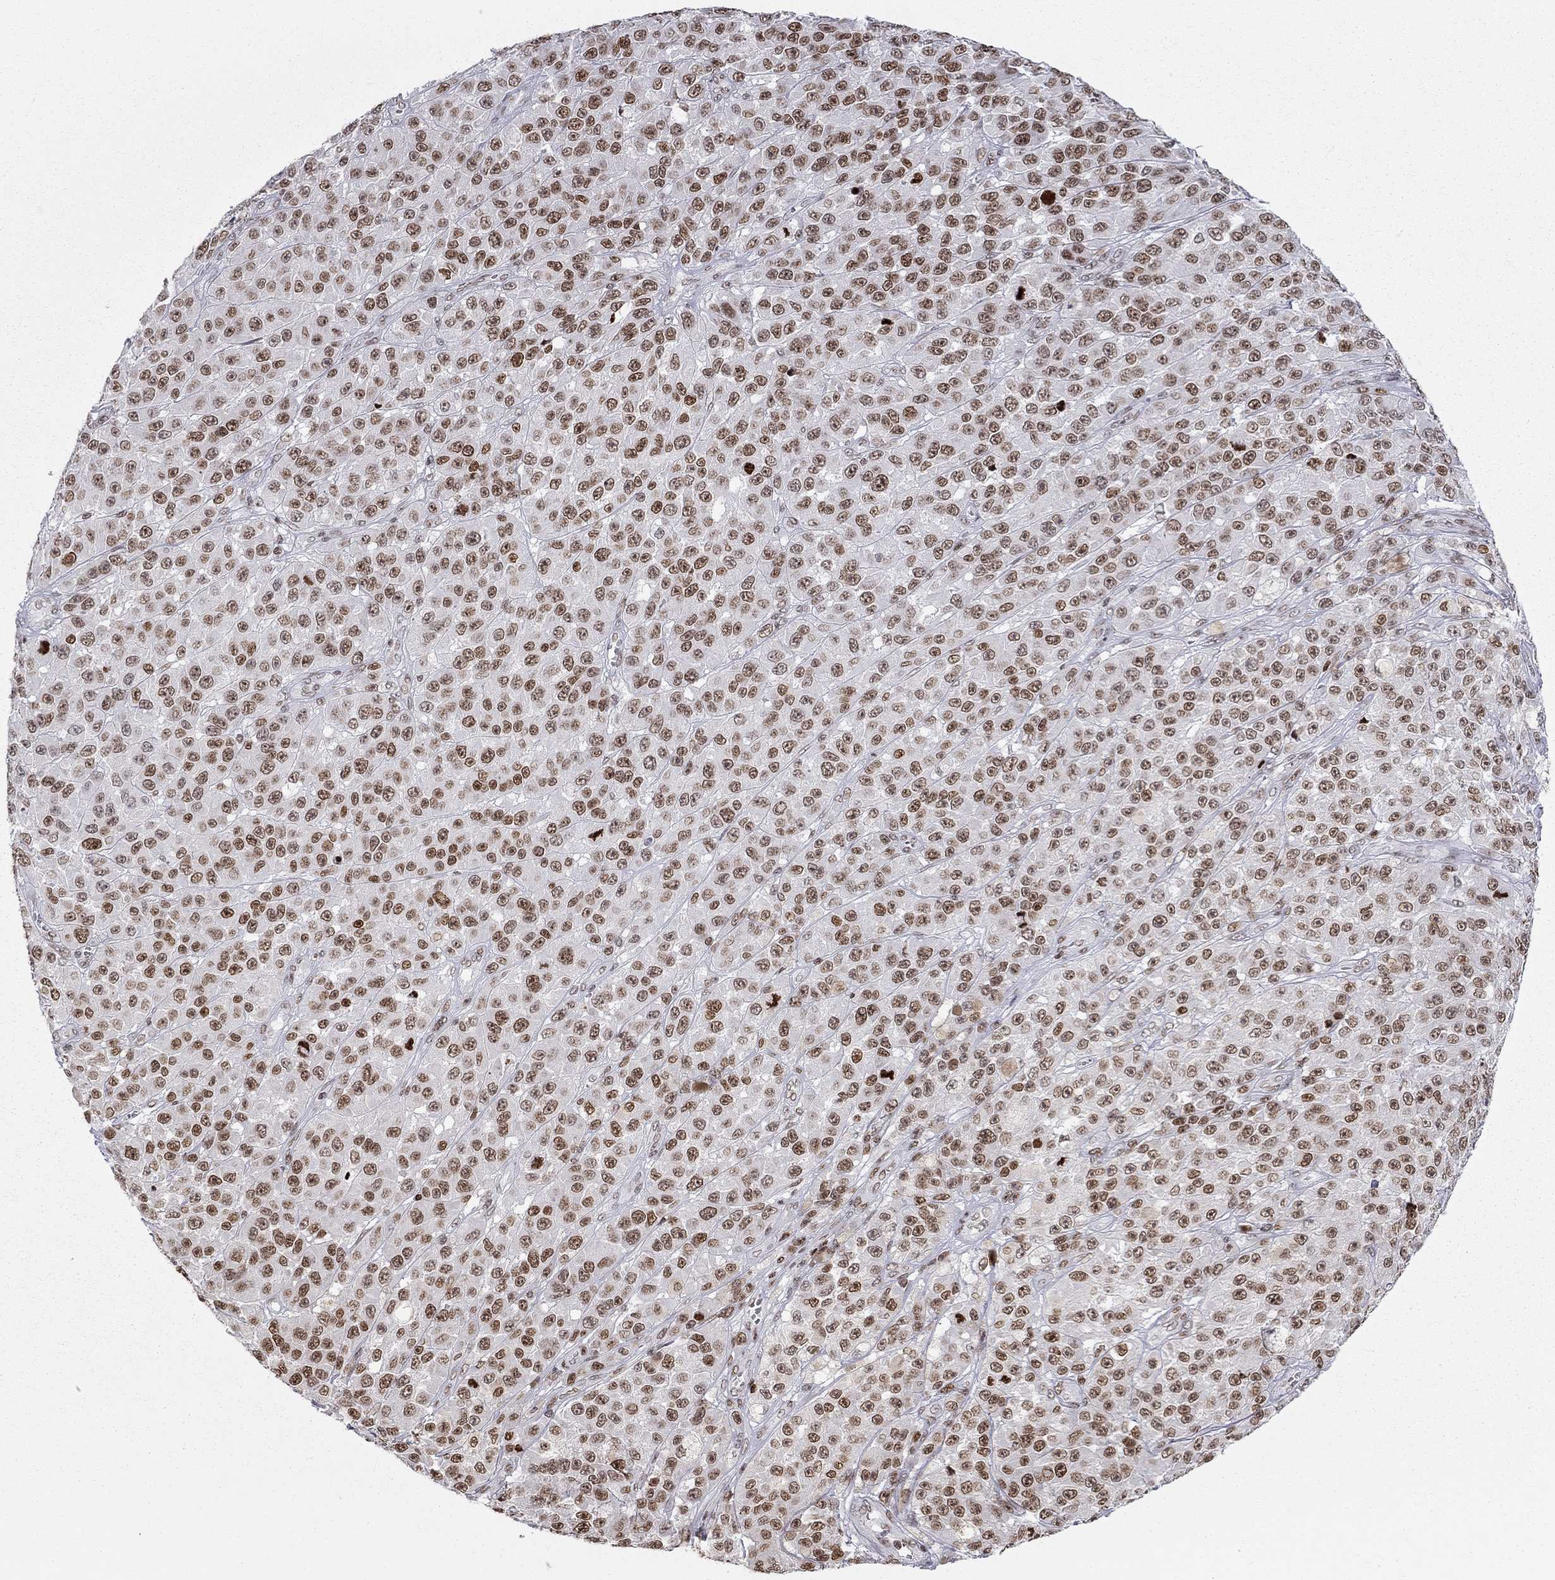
{"staining": {"intensity": "moderate", "quantity": ">75%", "location": "nuclear"}, "tissue": "melanoma", "cell_type": "Tumor cells", "image_type": "cancer", "snomed": [{"axis": "morphology", "description": "Malignant melanoma, NOS"}, {"axis": "topography", "description": "Skin"}], "caption": "The immunohistochemical stain shows moderate nuclear expression in tumor cells of malignant melanoma tissue.", "gene": "H2AX", "patient": {"sex": "female", "age": 58}}